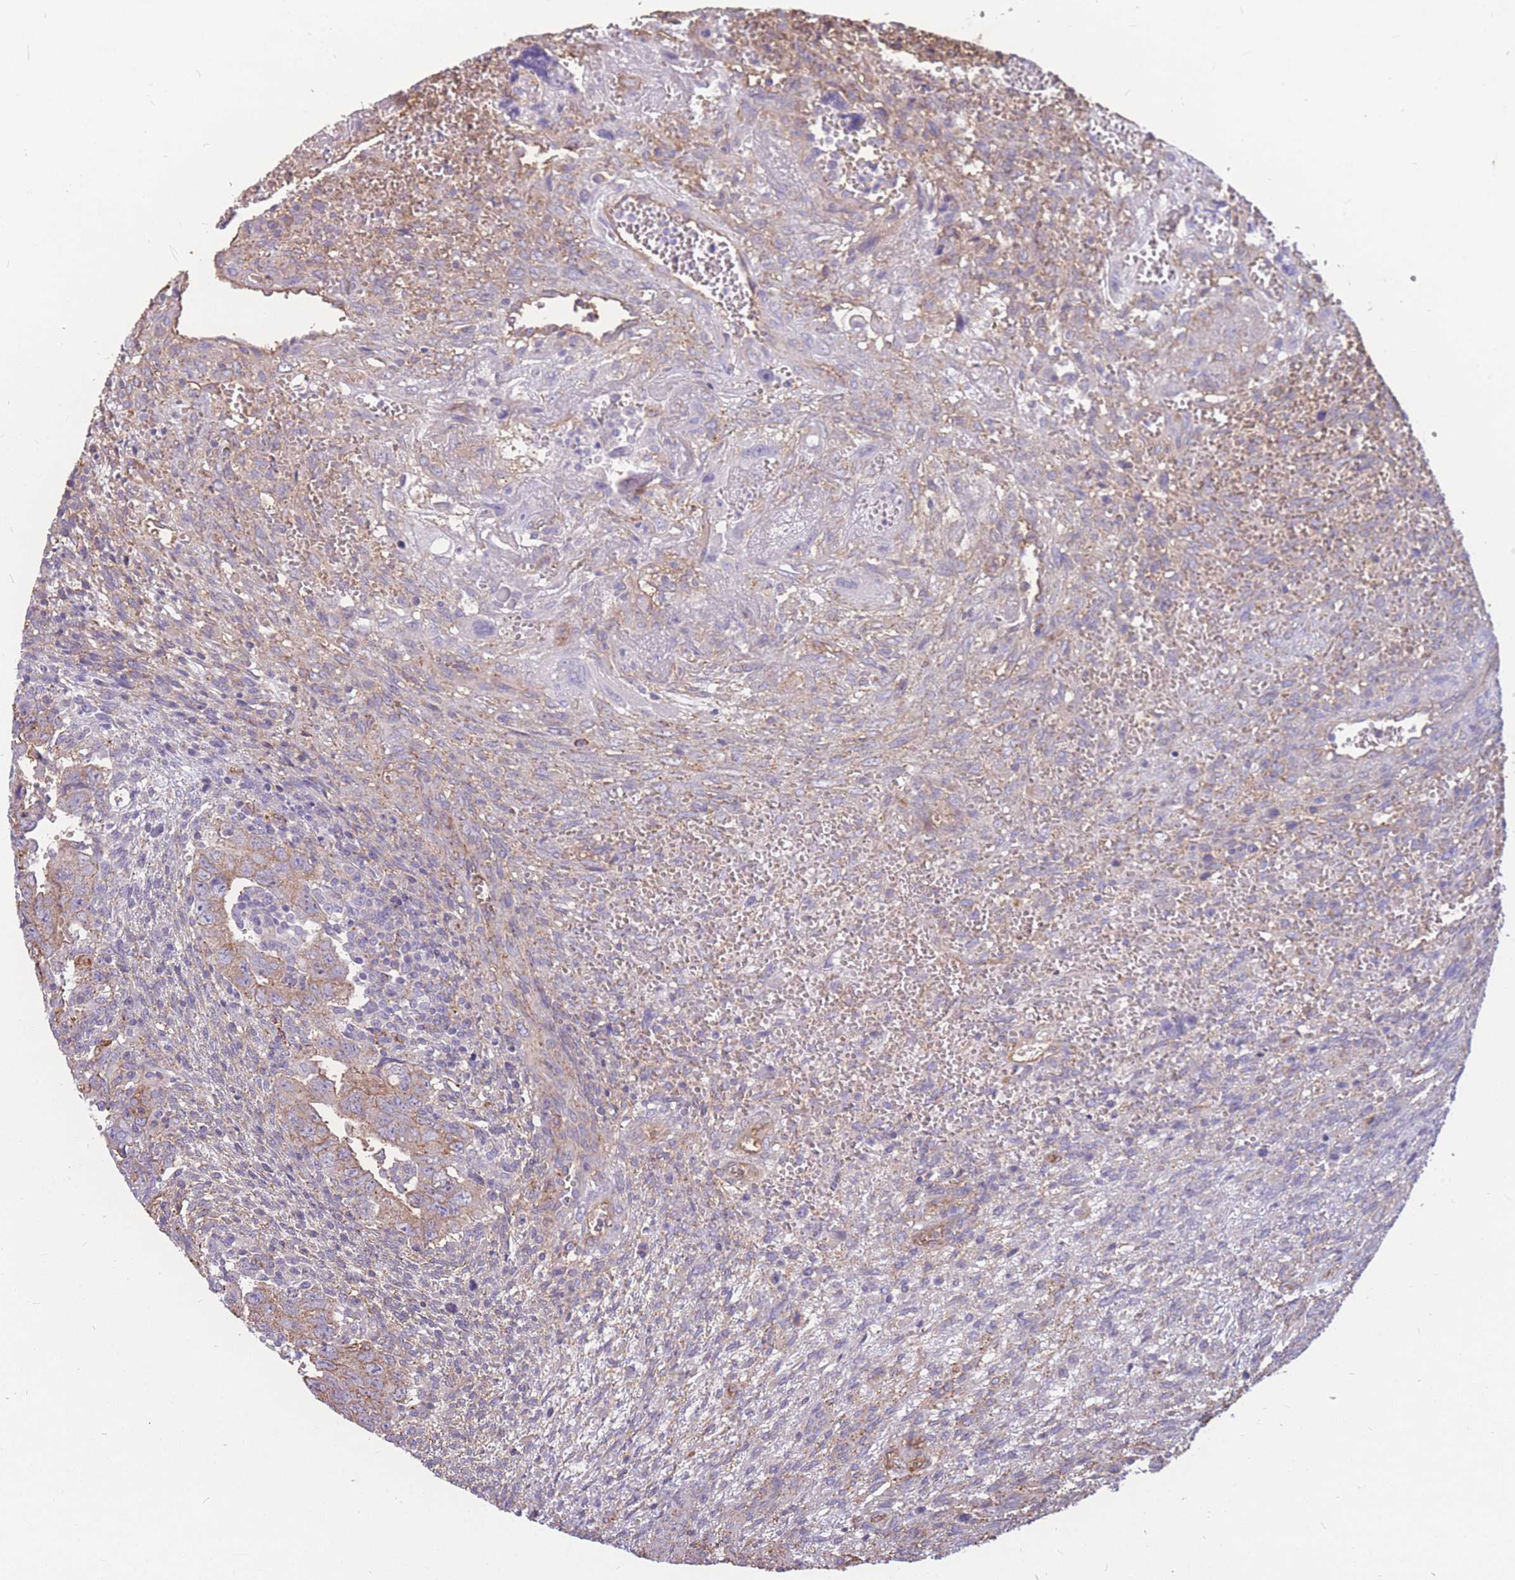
{"staining": {"intensity": "weak", "quantity": "25%-75%", "location": "cytoplasmic/membranous"}, "tissue": "testis cancer", "cell_type": "Tumor cells", "image_type": "cancer", "snomed": [{"axis": "morphology", "description": "Carcinoma, Embryonal, NOS"}, {"axis": "topography", "description": "Testis"}], "caption": "Immunohistochemical staining of human testis embryonal carcinoma exhibits weak cytoplasmic/membranous protein staining in approximately 25%-75% of tumor cells.", "gene": "GNA11", "patient": {"sex": "male", "age": 28}}